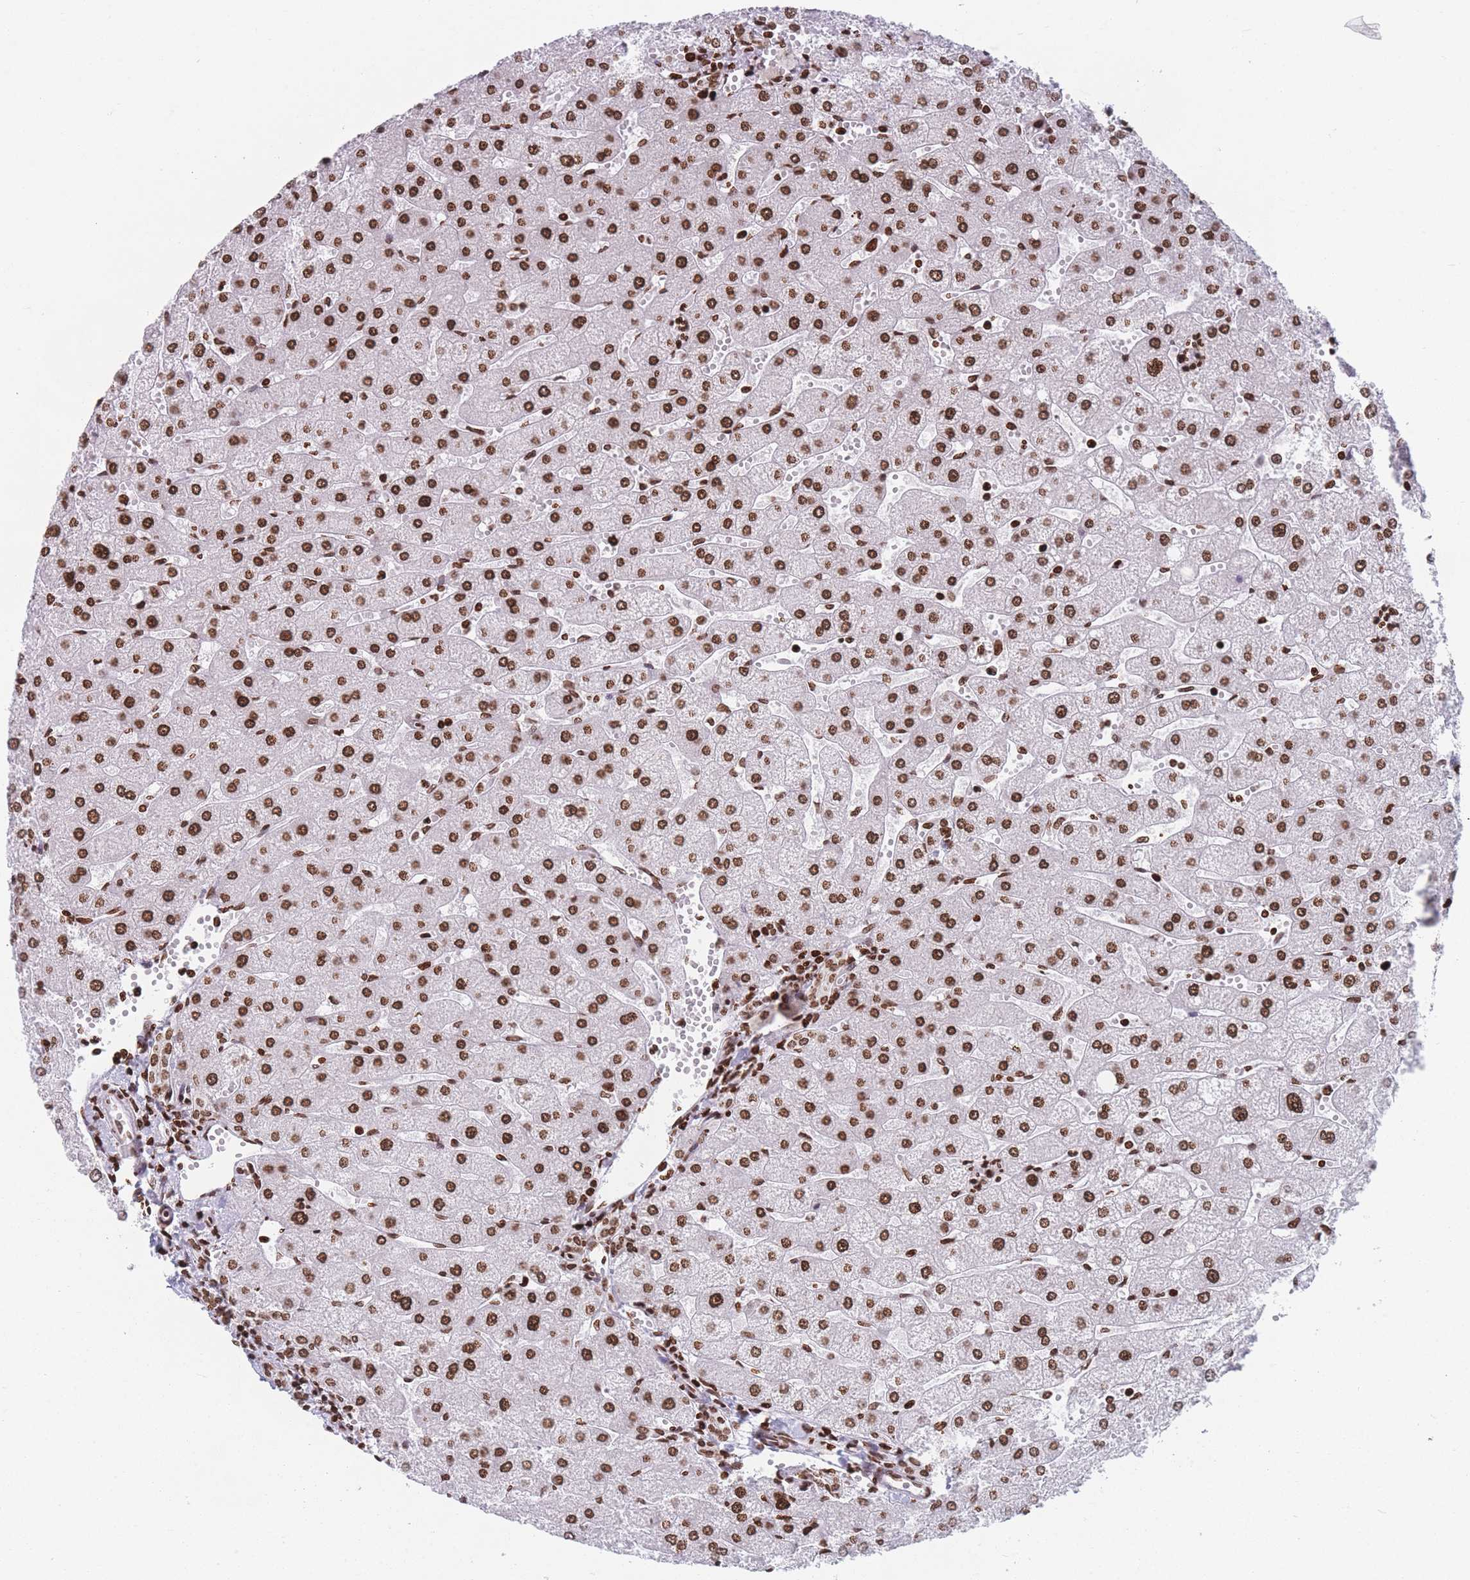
{"staining": {"intensity": "strong", "quantity": ">75%", "location": "nuclear"}, "tissue": "liver", "cell_type": "Cholangiocytes", "image_type": "normal", "snomed": [{"axis": "morphology", "description": "Normal tissue, NOS"}, {"axis": "topography", "description": "Liver"}], "caption": "The immunohistochemical stain highlights strong nuclear positivity in cholangiocytes of benign liver. Immunohistochemistry stains the protein in brown and the nuclei are stained blue.", "gene": "AK9", "patient": {"sex": "male", "age": 67}}